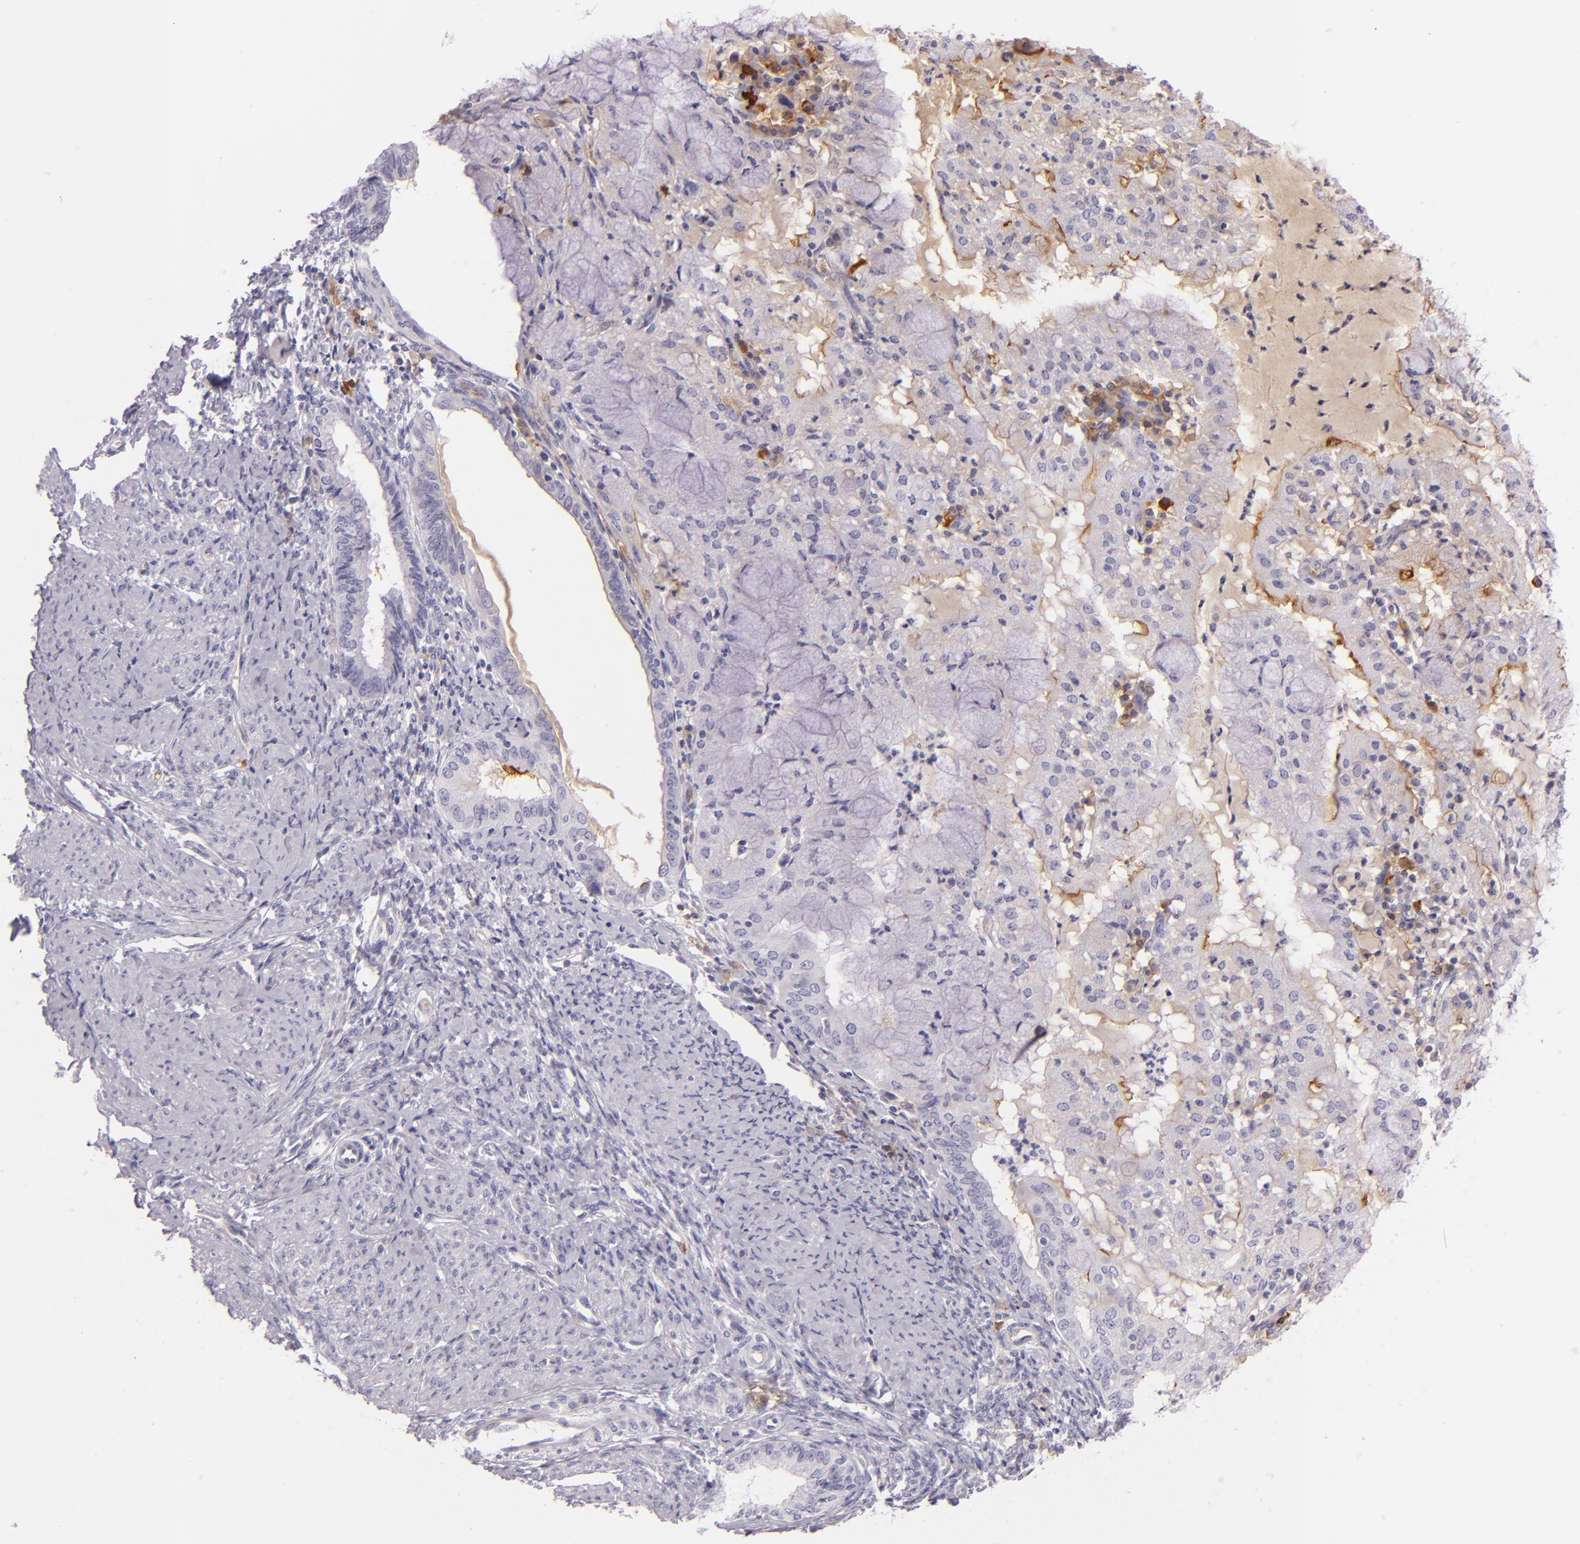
{"staining": {"intensity": "negative", "quantity": "none", "location": "none"}, "tissue": "endometrial cancer", "cell_type": "Tumor cells", "image_type": "cancer", "snomed": [{"axis": "morphology", "description": "Adenocarcinoma, NOS"}, {"axis": "topography", "description": "Endometrium"}], "caption": "The histopathology image shows no significant staining in tumor cells of endometrial adenocarcinoma.", "gene": "ICAM1", "patient": {"sex": "female", "age": 63}}